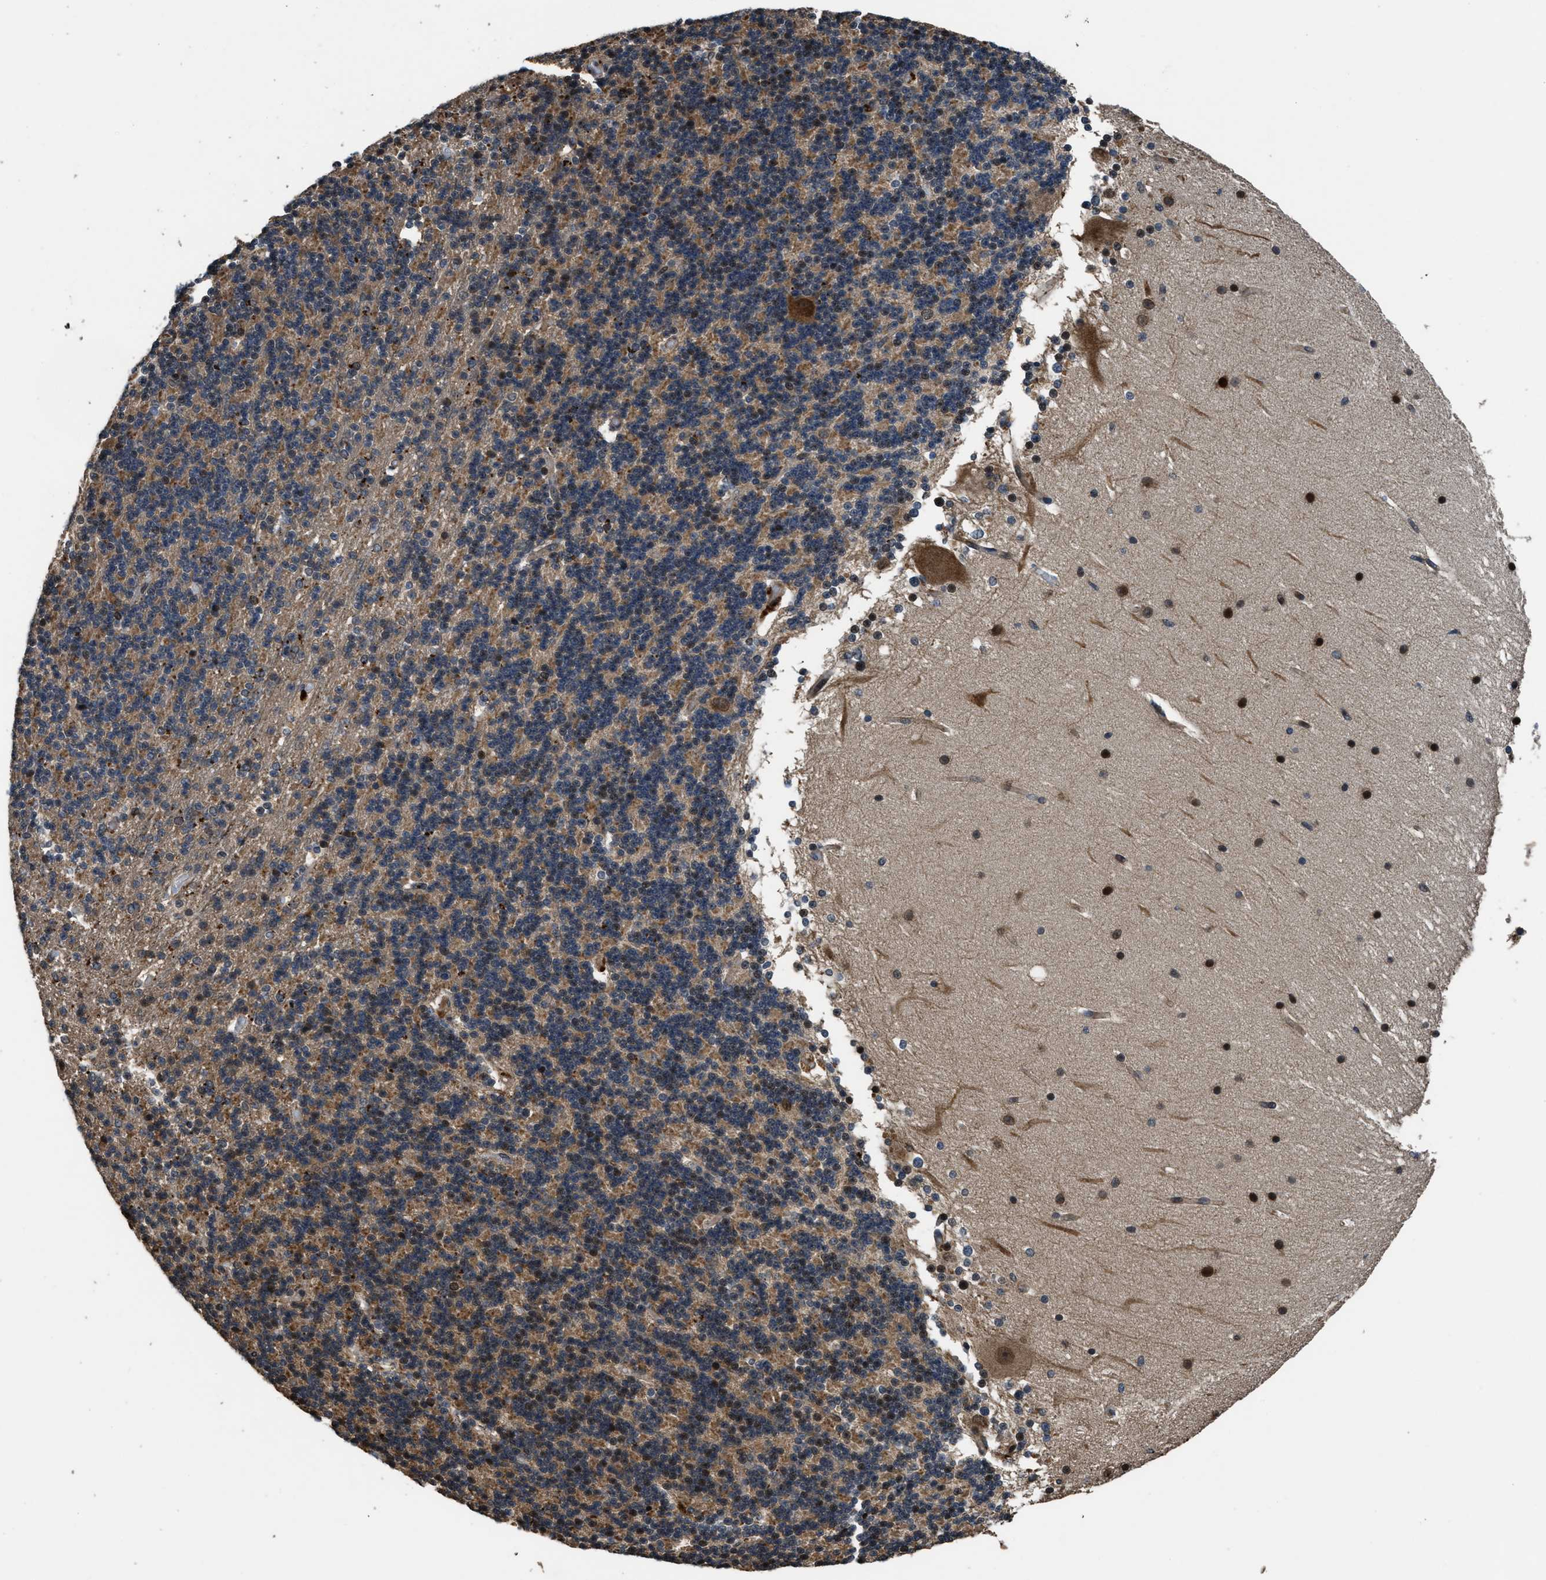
{"staining": {"intensity": "moderate", "quantity": "25%-75%", "location": "cytoplasmic/membranous,nuclear"}, "tissue": "cerebellum", "cell_type": "Cells in granular layer", "image_type": "normal", "snomed": [{"axis": "morphology", "description": "Normal tissue, NOS"}, {"axis": "topography", "description": "Cerebellum"}], "caption": "A micrograph of cerebellum stained for a protein demonstrates moderate cytoplasmic/membranous,nuclear brown staining in cells in granular layer.", "gene": "CTBS", "patient": {"sex": "female", "age": 19}}